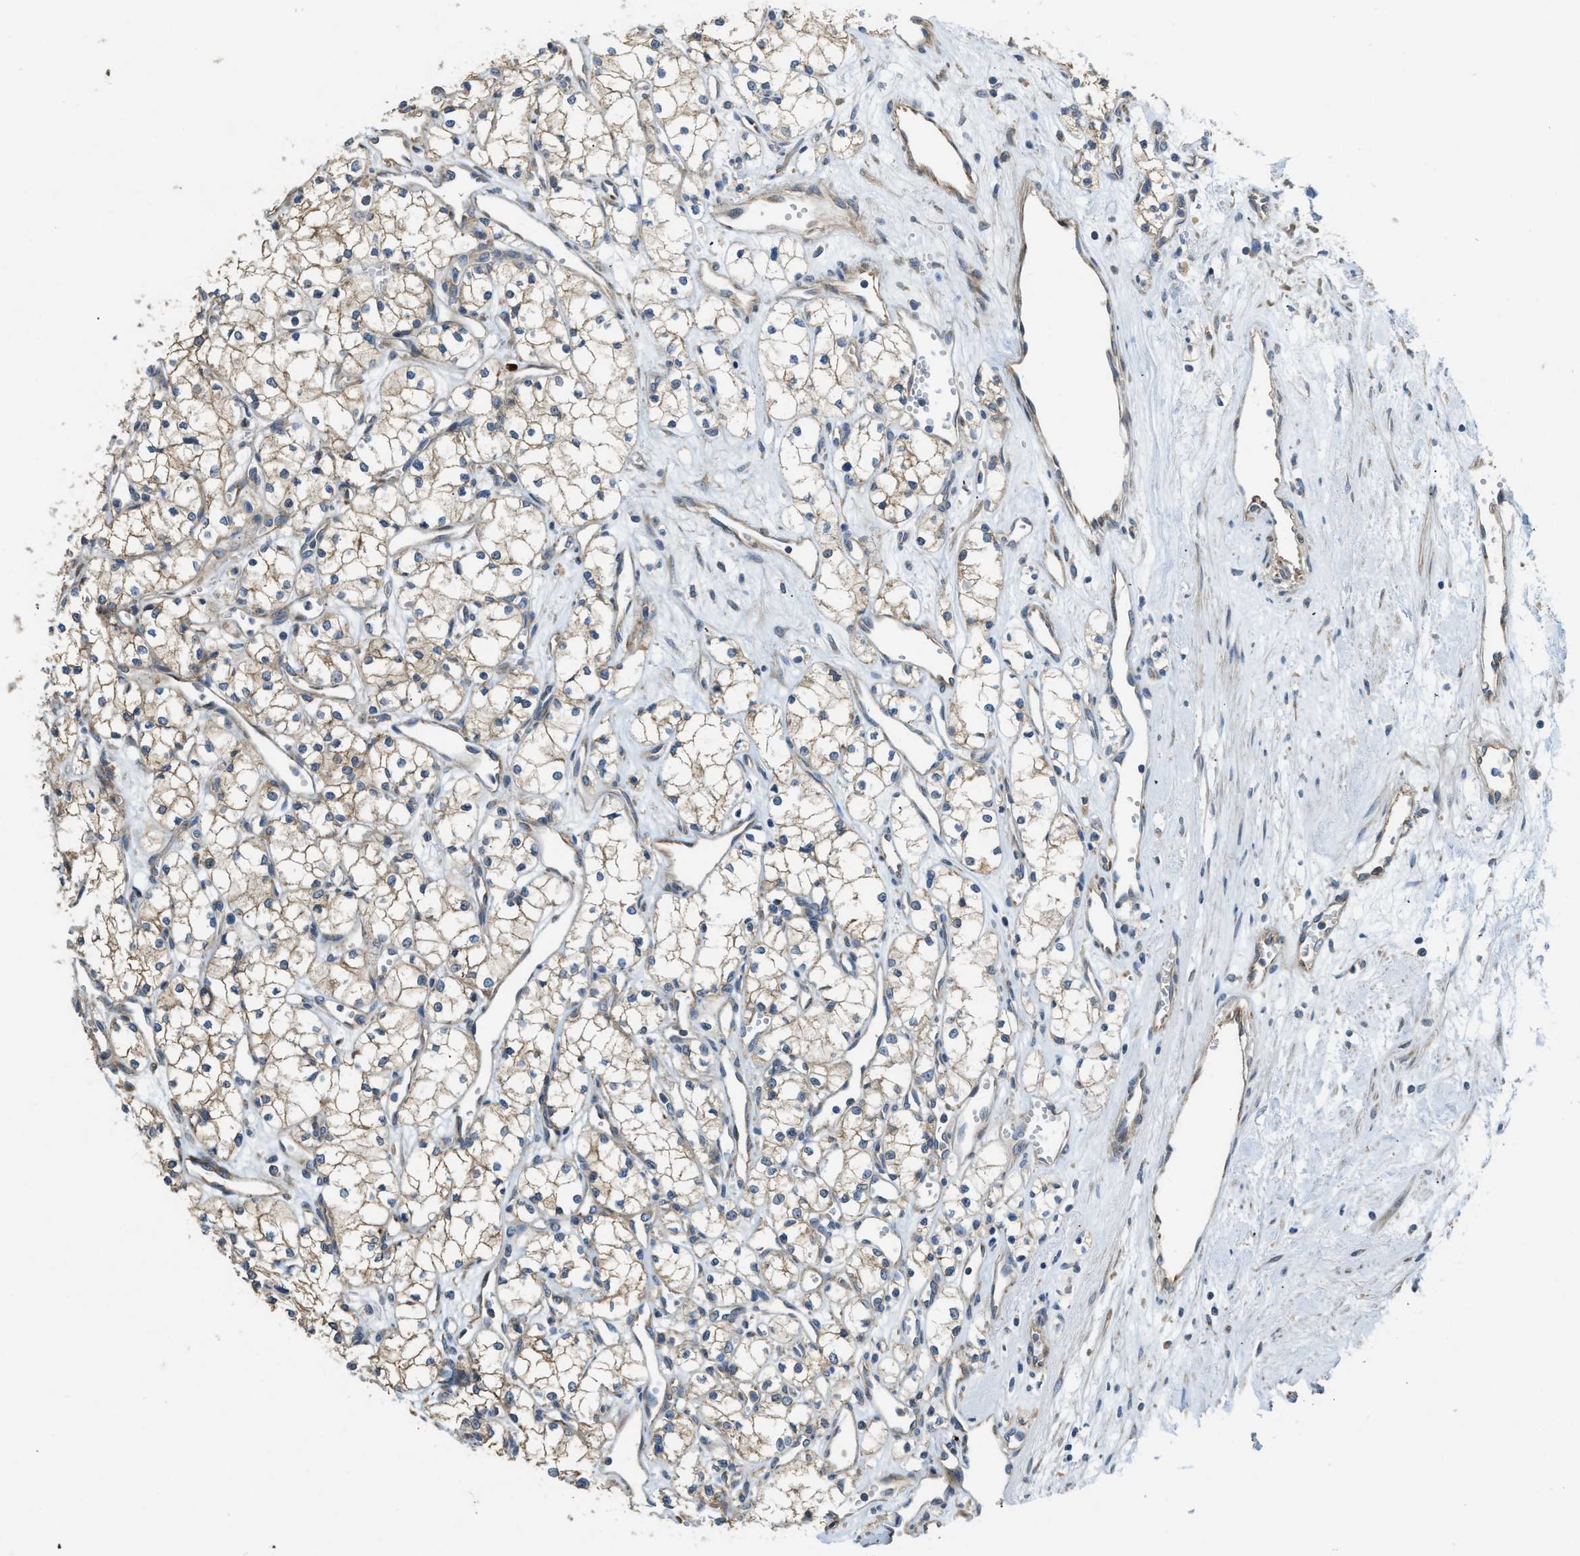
{"staining": {"intensity": "weak", "quantity": ">75%", "location": "cytoplasmic/membranous"}, "tissue": "renal cancer", "cell_type": "Tumor cells", "image_type": "cancer", "snomed": [{"axis": "morphology", "description": "Adenocarcinoma, NOS"}, {"axis": "topography", "description": "Kidney"}], "caption": "Brown immunohistochemical staining in renal adenocarcinoma demonstrates weak cytoplasmic/membranous positivity in approximately >75% of tumor cells. (IHC, brightfield microscopy, high magnification).", "gene": "TMEM68", "patient": {"sex": "male", "age": 59}}